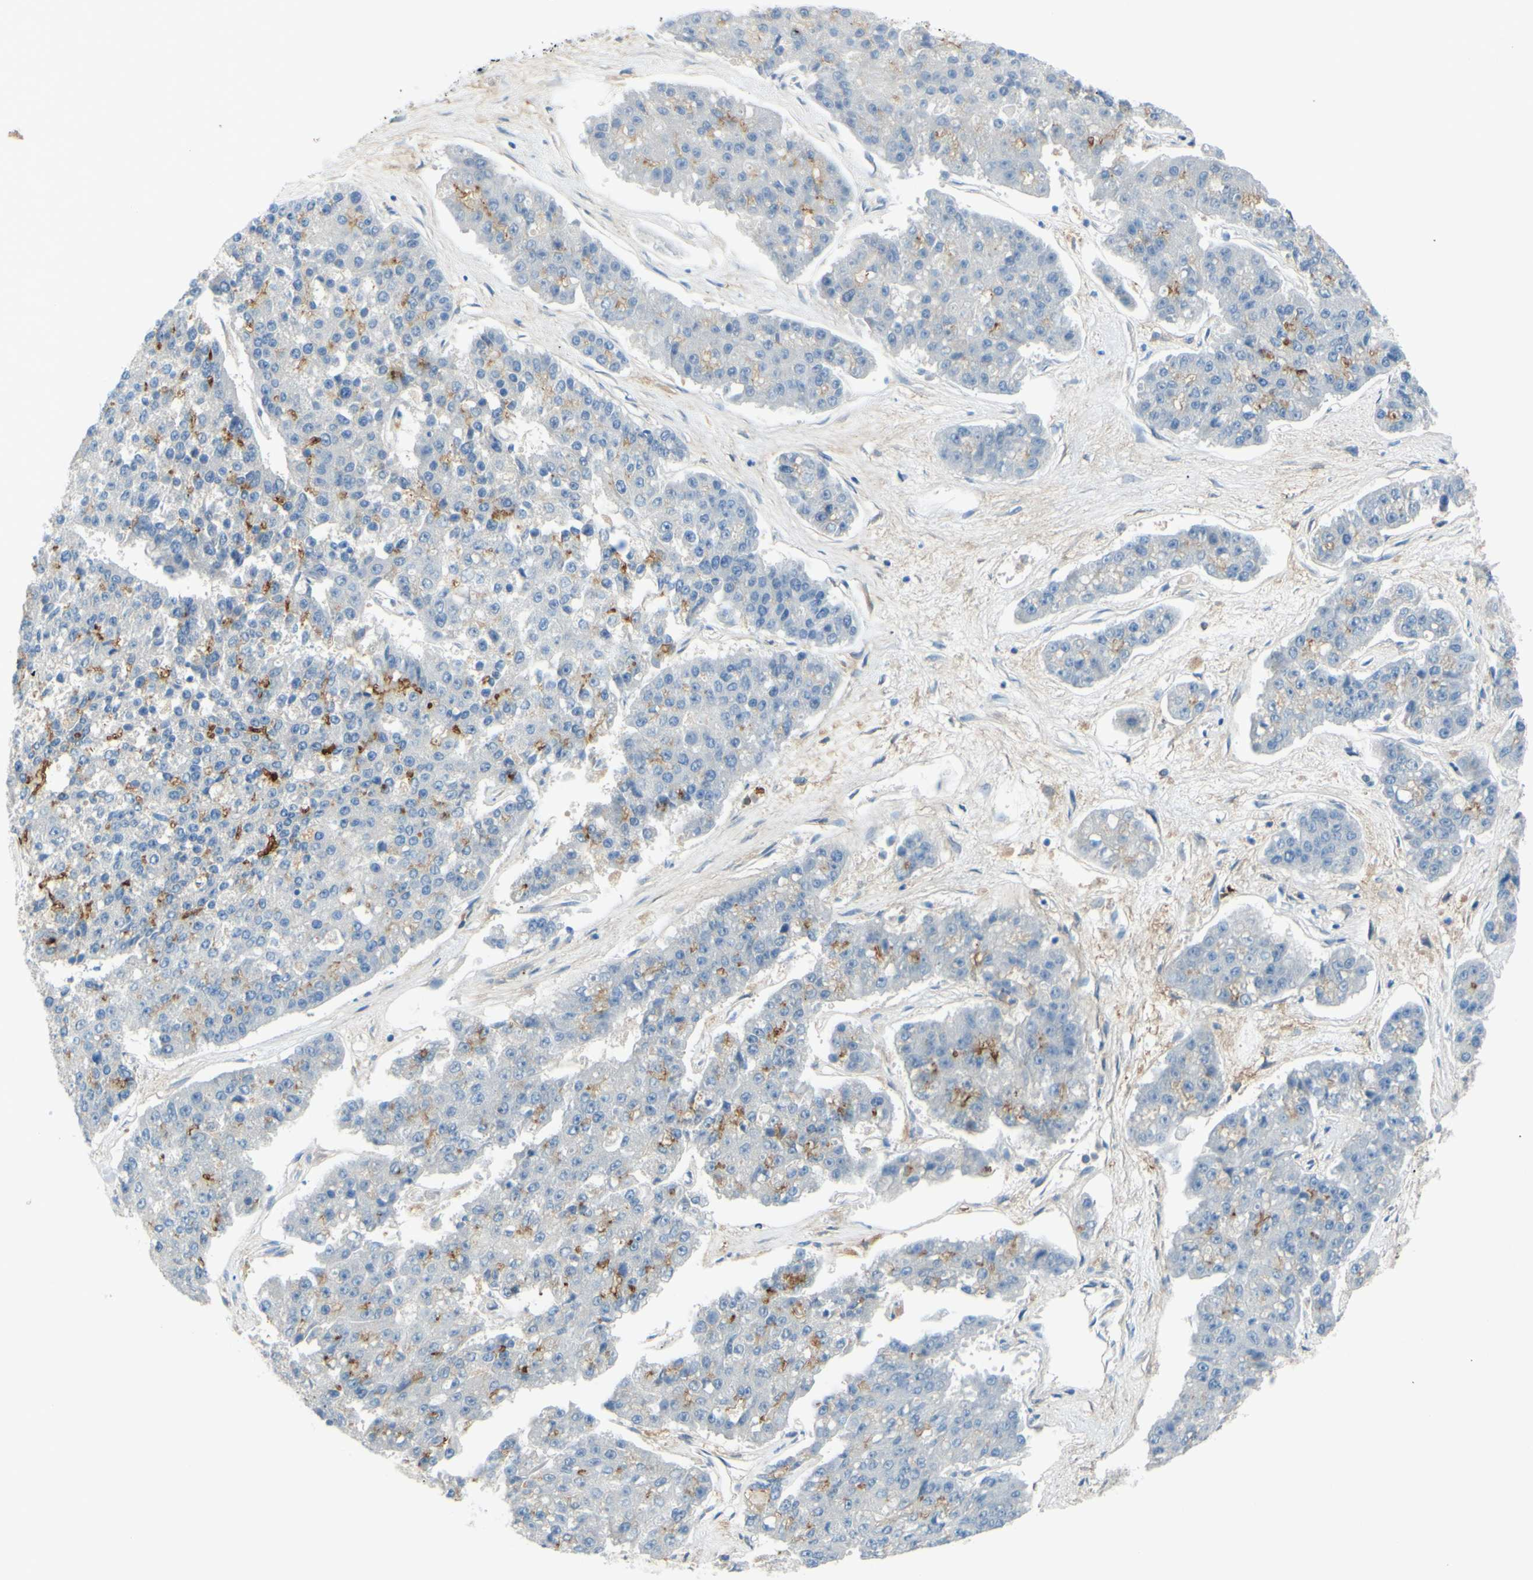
{"staining": {"intensity": "weak", "quantity": "<25%", "location": "cytoplasmic/membranous"}, "tissue": "pancreatic cancer", "cell_type": "Tumor cells", "image_type": "cancer", "snomed": [{"axis": "morphology", "description": "Adenocarcinoma, NOS"}, {"axis": "topography", "description": "Pancreas"}], "caption": "This is an IHC image of pancreatic cancer. There is no expression in tumor cells.", "gene": "ARHGAP1", "patient": {"sex": "male", "age": 50}}